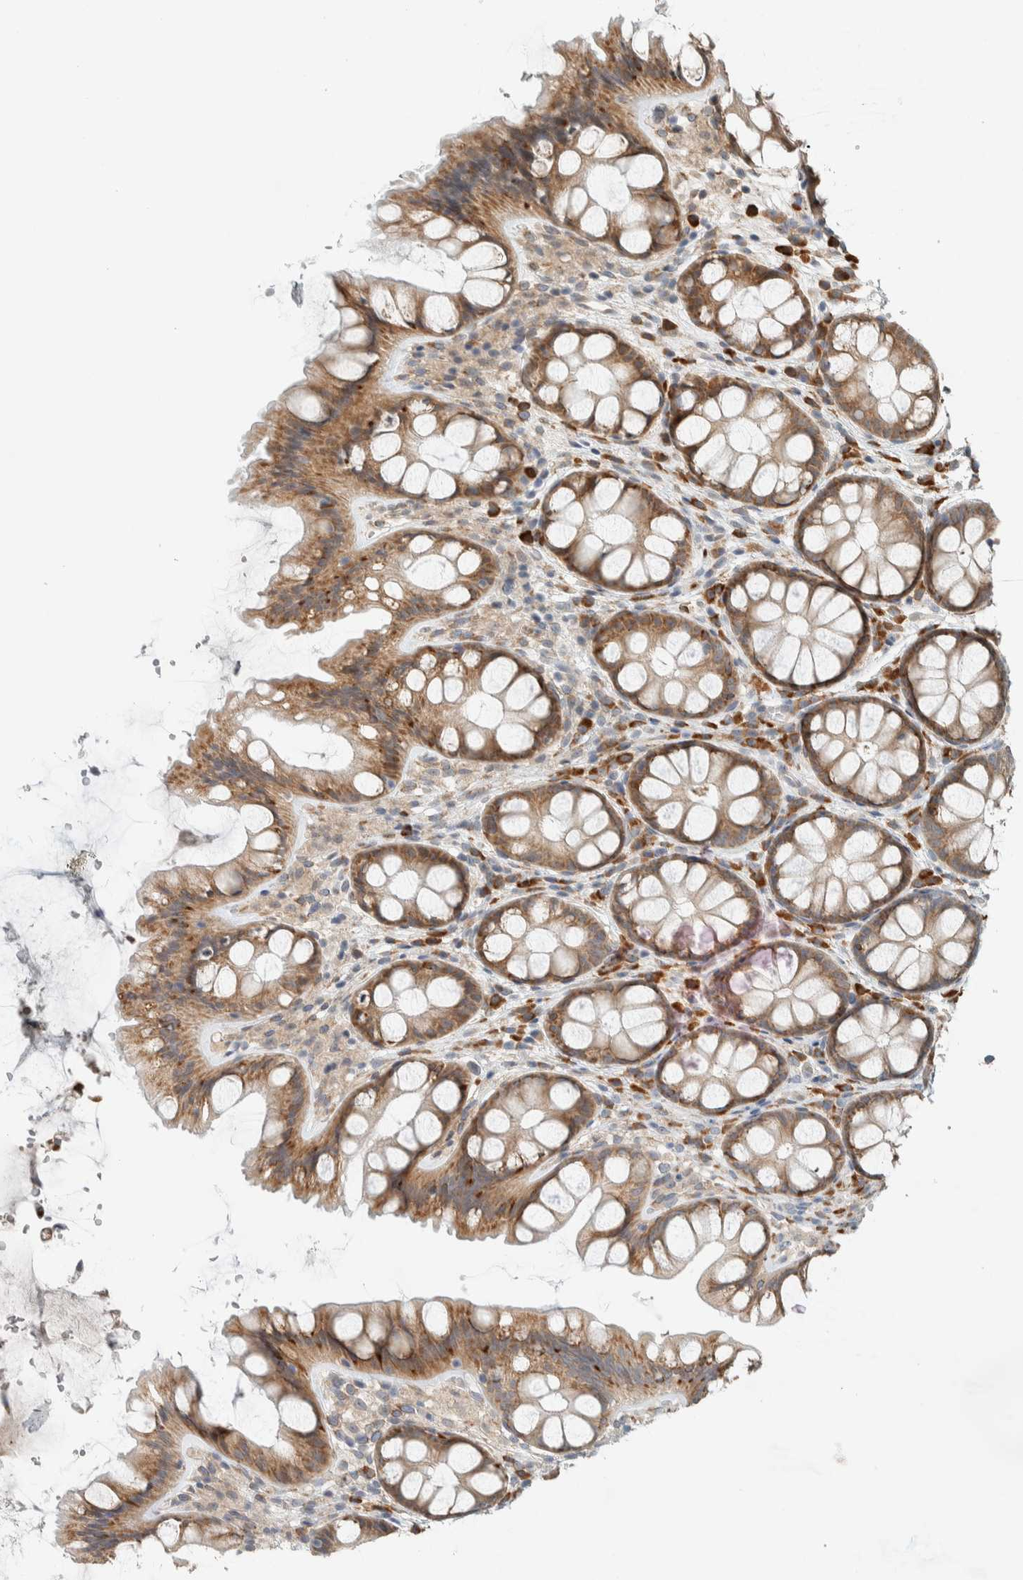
{"staining": {"intensity": "moderate", "quantity": ">75%", "location": "cytoplasmic/membranous"}, "tissue": "colon", "cell_type": "Endothelial cells", "image_type": "normal", "snomed": [{"axis": "morphology", "description": "Normal tissue, NOS"}, {"axis": "topography", "description": "Colon"}], "caption": "Moderate cytoplasmic/membranous positivity for a protein is present in about >75% of endothelial cells of normal colon using IHC.", "gene": "CTBP2", "patient": {"sex": "male", "age": 47}}